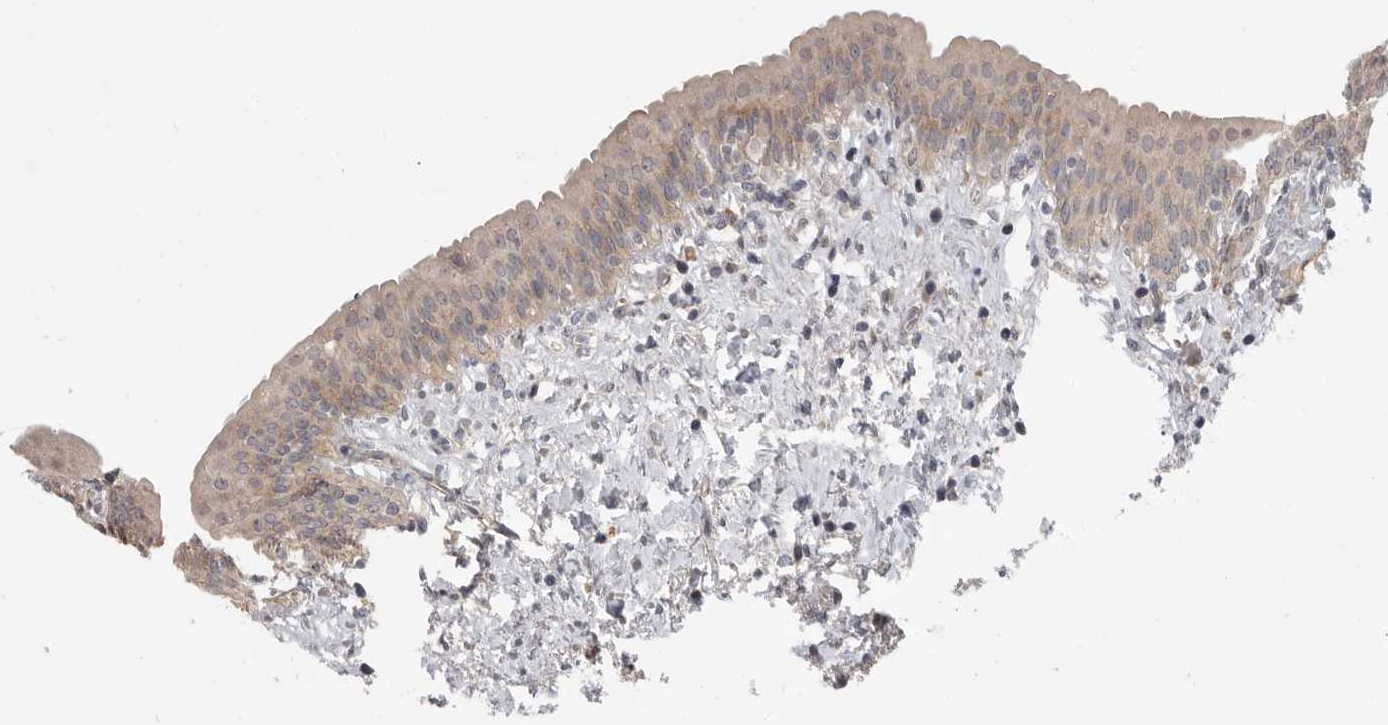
{"staining": {"intensity": "moderate", "quantity": ">75%", "location": "cytoplasmic/membranous"}, "tissue": "urinary bladder", "cell_type": "Urothelial cells", "image_type": "normal", "snomed": [{"axis": "morphology", "description": "Normal tissue, NOS"}, {"axis": "topography", "description": "Urinary bladder"}], "caption": "A photomicrograph of human urinary bladder stained for a protein exhibits moderate cytoplasmic/membranous brown staining in urothelial cells. Nuclei are stained in blue.", "gene": "PLEKHF1", "patient": {"sex": "male", "age": 83}}